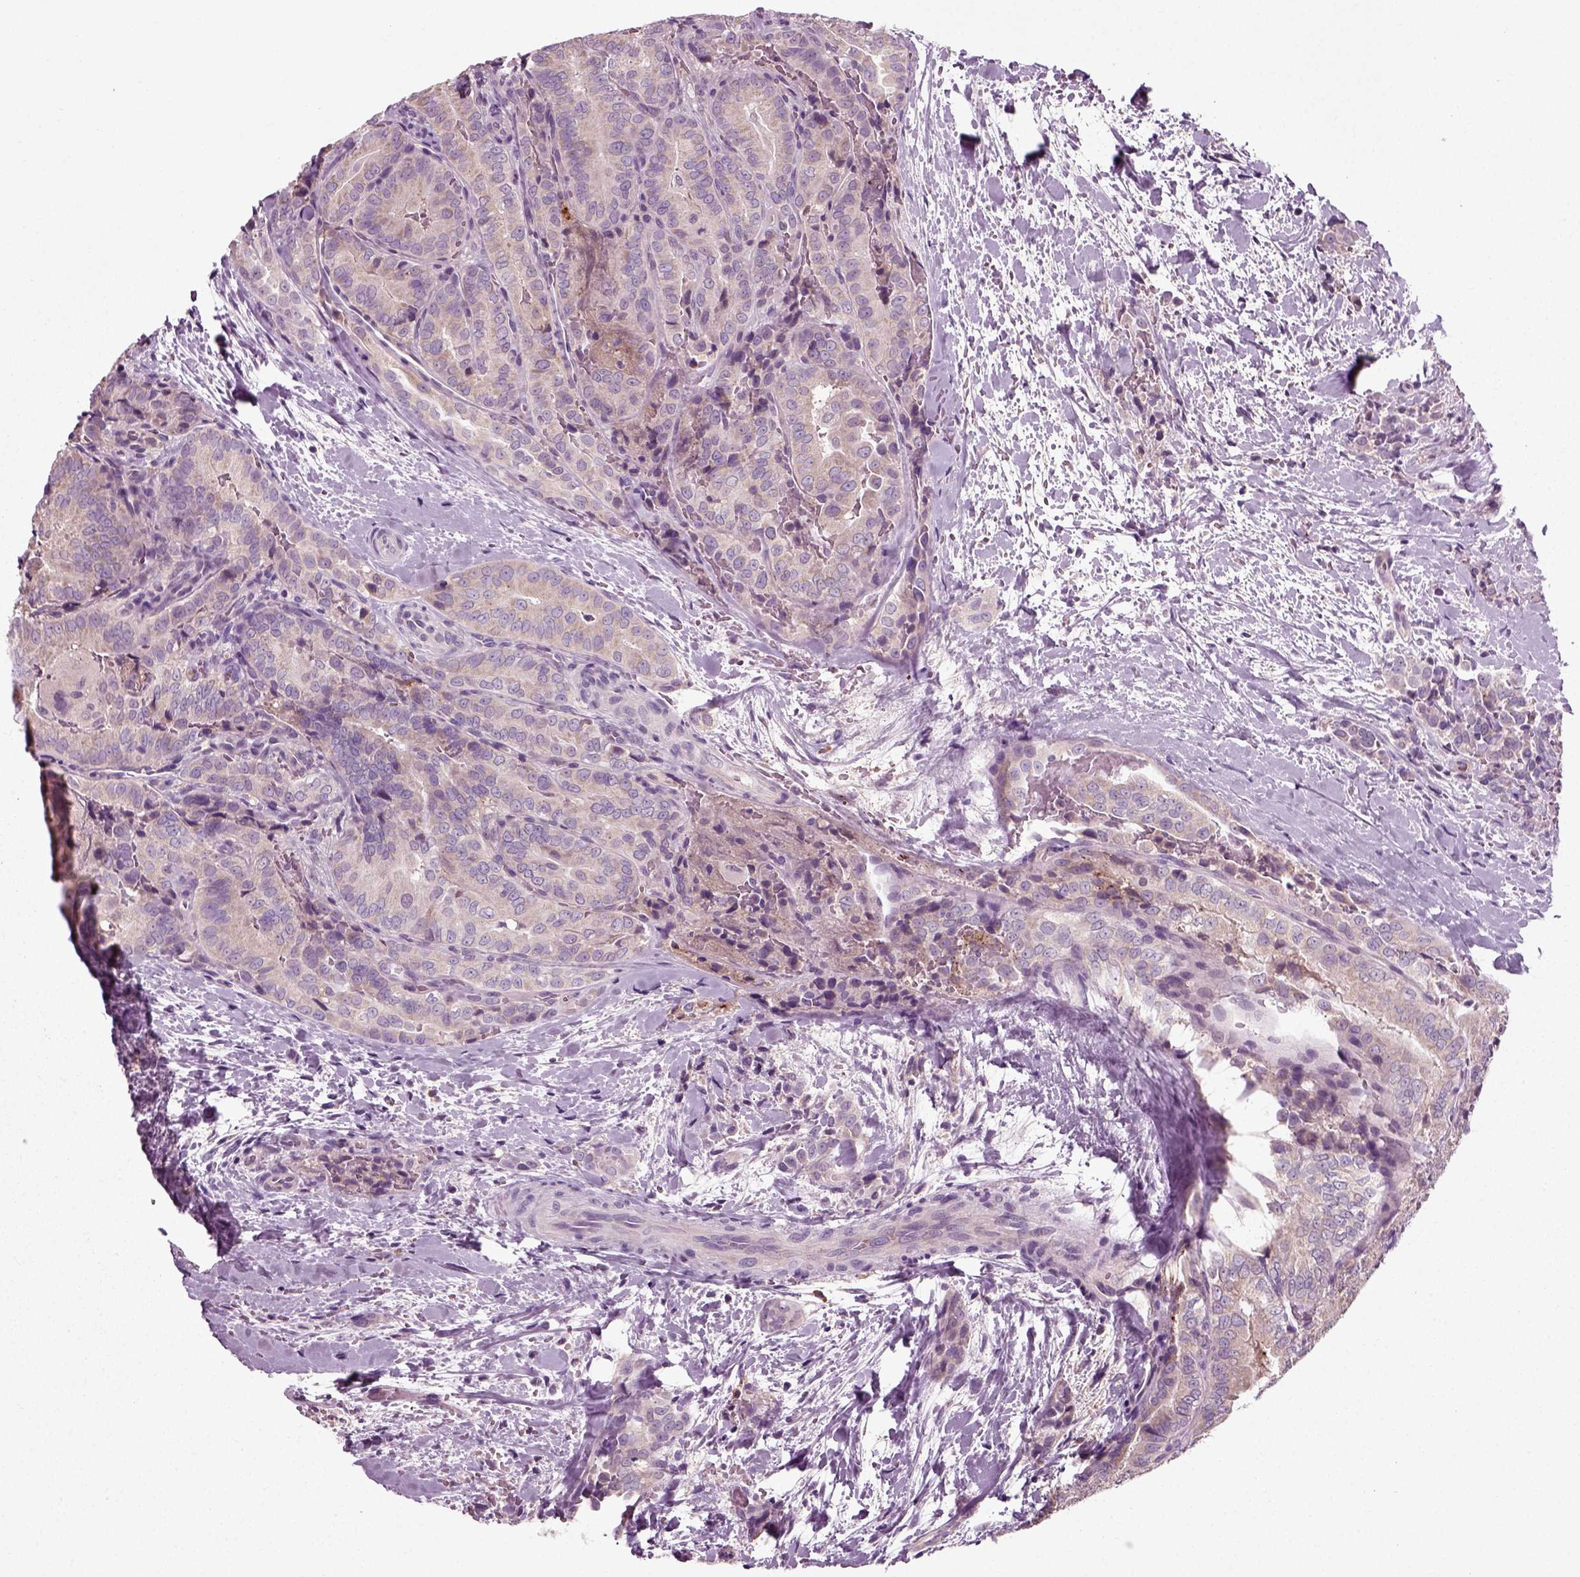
{"staining": {"intensity": "weak", "quantity": "25%-75%", "location": "cytoplasmic/membranous"}, "tissue": "thyroid cancer", "cell_type": "Tumor cells", "image_type": "cancer", "snomed": [{"axis": "morphology", "description": "Papillary adenocarcinoma, NOS"}, {"axis": "topography", "description": "Thyroid gland"}], "caption": "Immunohistochemistry of human papillary adenocarcinoma (thyroid) demonstrates low levels of weak cytoplasmic/membranous staining in approximately 25%-75% of tumor cells.", "gene": "RND2", "patient": {"sex": "male", "age": 61}}